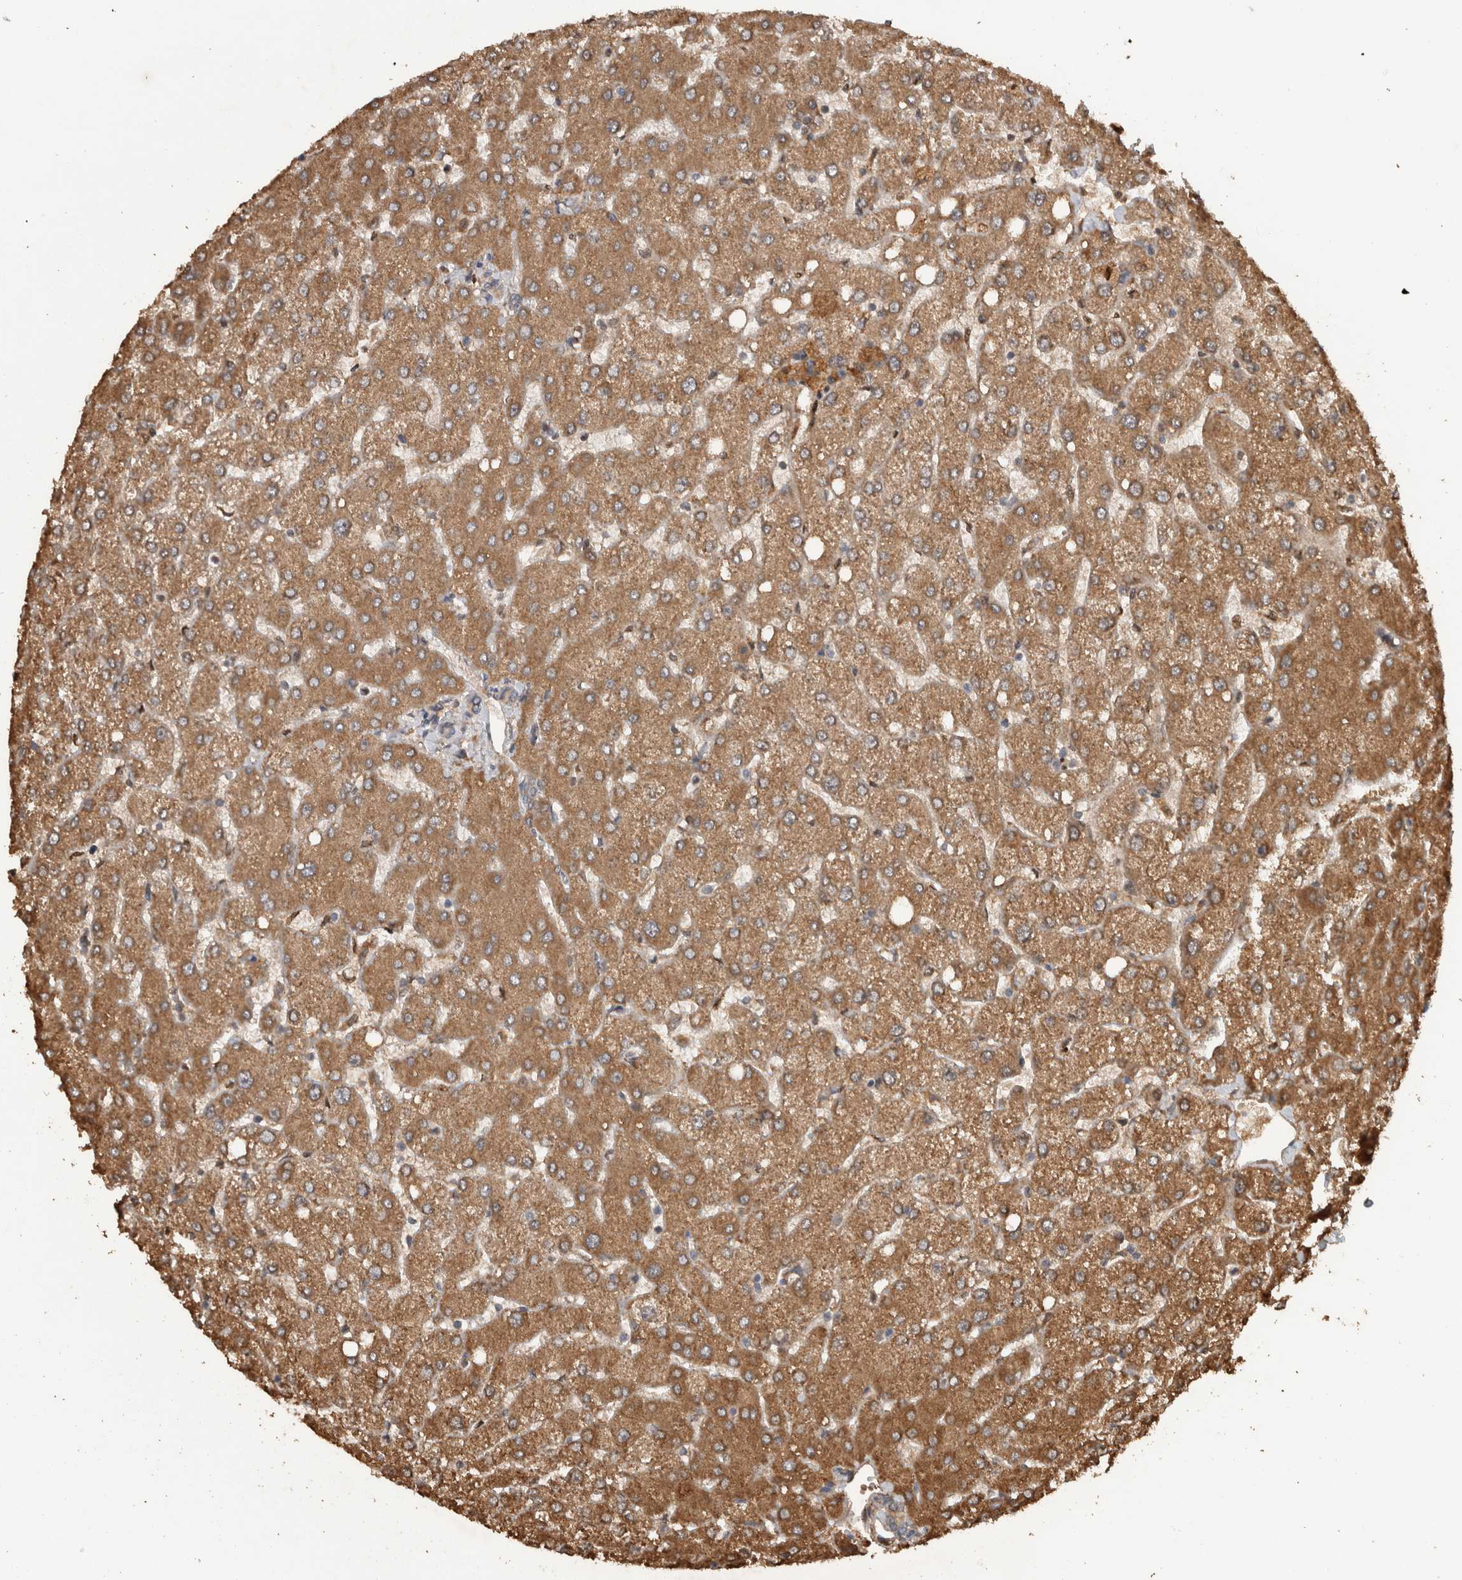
{"staining": {"intensity": "negative", "quantity": "none", "location": "none"}, "tissue": "liver", "cell_type": "Cholangiocytes", "image_type": "normal", "snomed": [{"axis": "morphology", "description": "Normal tissue, NOS"}, {"axis": "topography", "description": "Liver"}], "caption": "The histopathology image demonstrates no significant staining in cholangiocytes of liver. Nuclei are stained in blue.", "gene": "ADGRL3", "patient": {"sex": "female", "age": 54}}